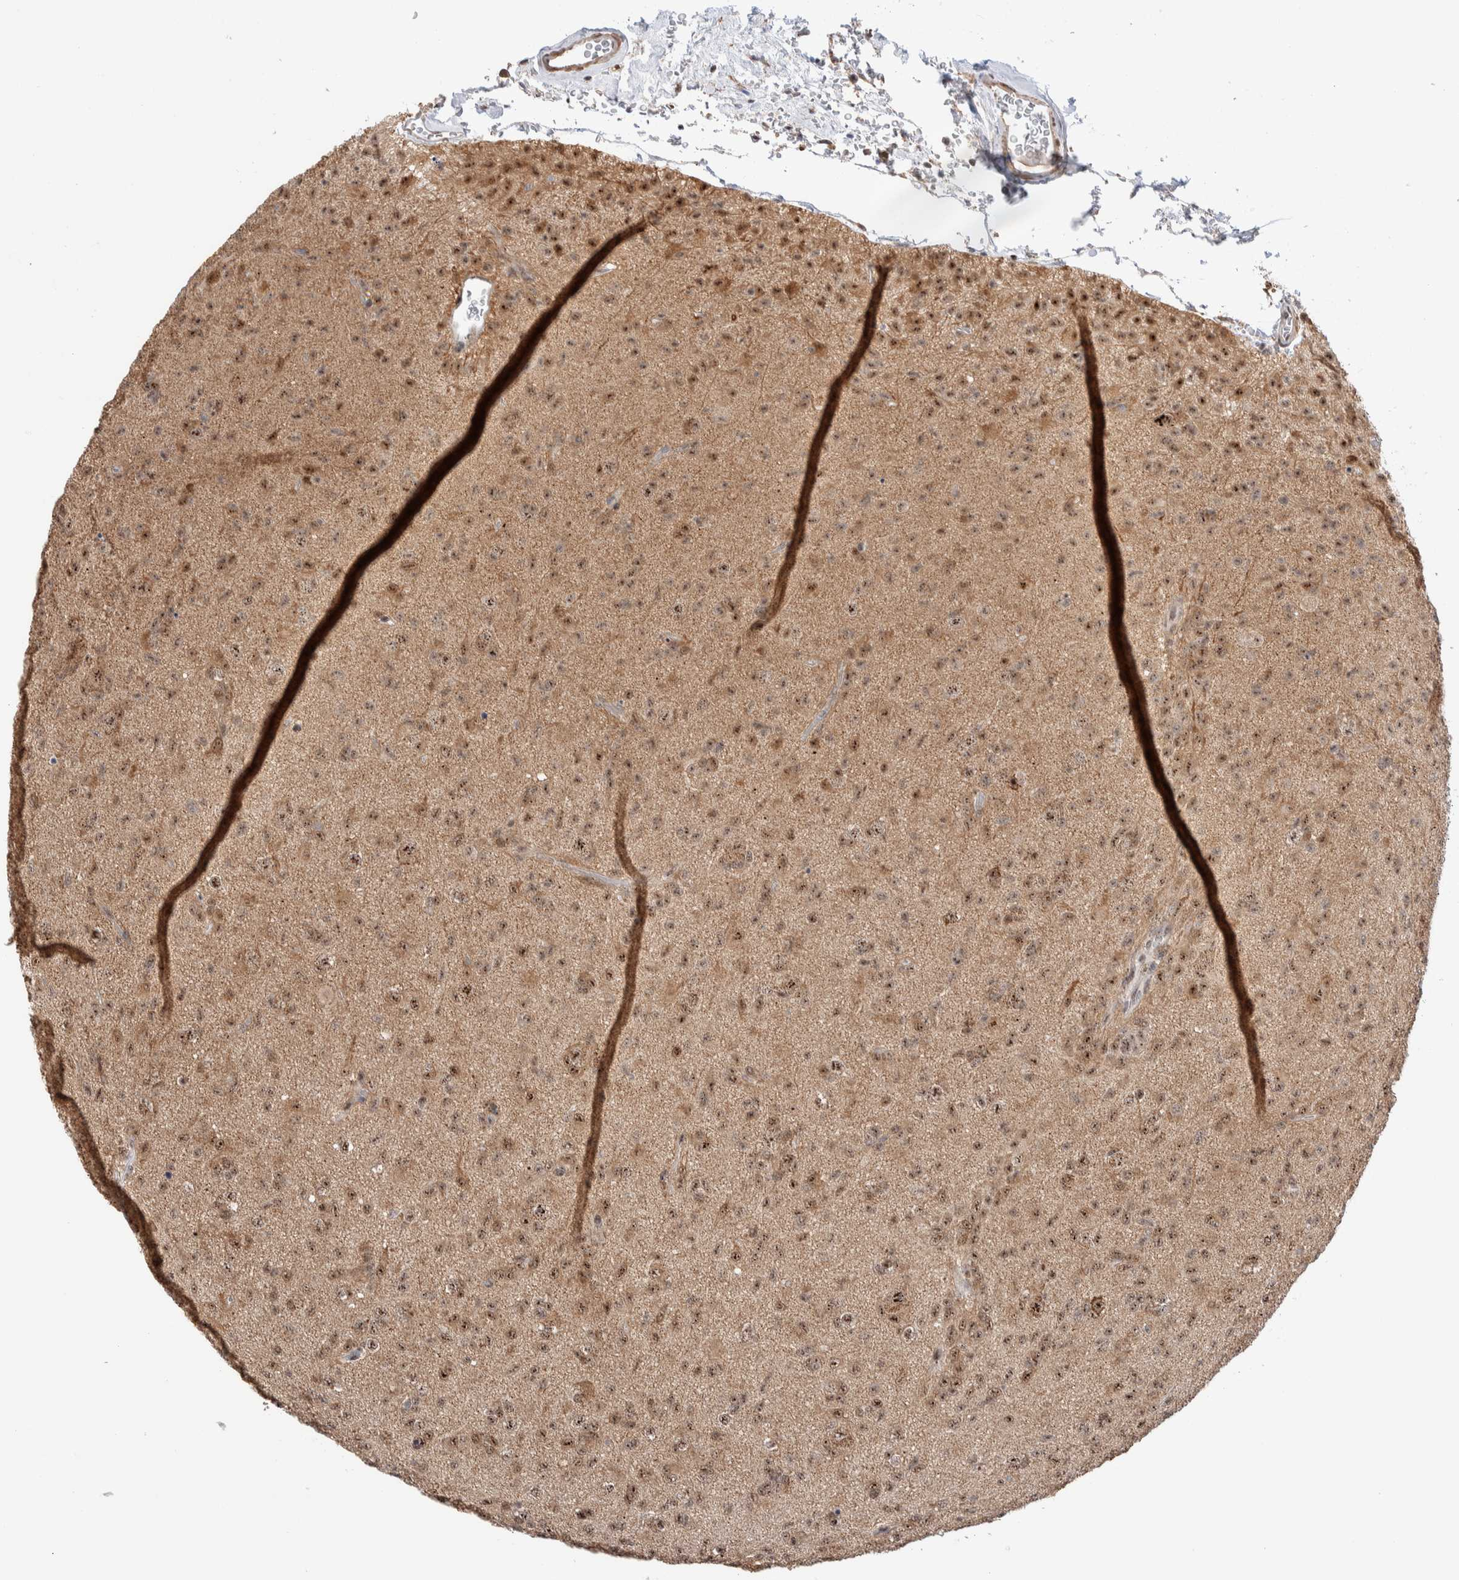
{"staining": {"intensity": "moderate", "quantity": ">75%", "location": "cytoplasmic/membranous,nuclear"}, "tissue": "glioma", "cell_type": "Tumor cells", "image_type": "cancer", "snomed": [{"axis": "morphology", "description": "Glioma, malignant, Low grade"}, {"axis": "topography", "description": "Brain"}], "caption": "IHC of malignant glioma (low-grade) demonstrates medium levels of moderate cytoplasmic/membranous and nuclear positivity in approximately >75% of tumor cells. (DAB = brown stain, brightfield microscopy at high magnification).", "gene": "ZNF695", "patient": {"sex": "male", "age": 65}}